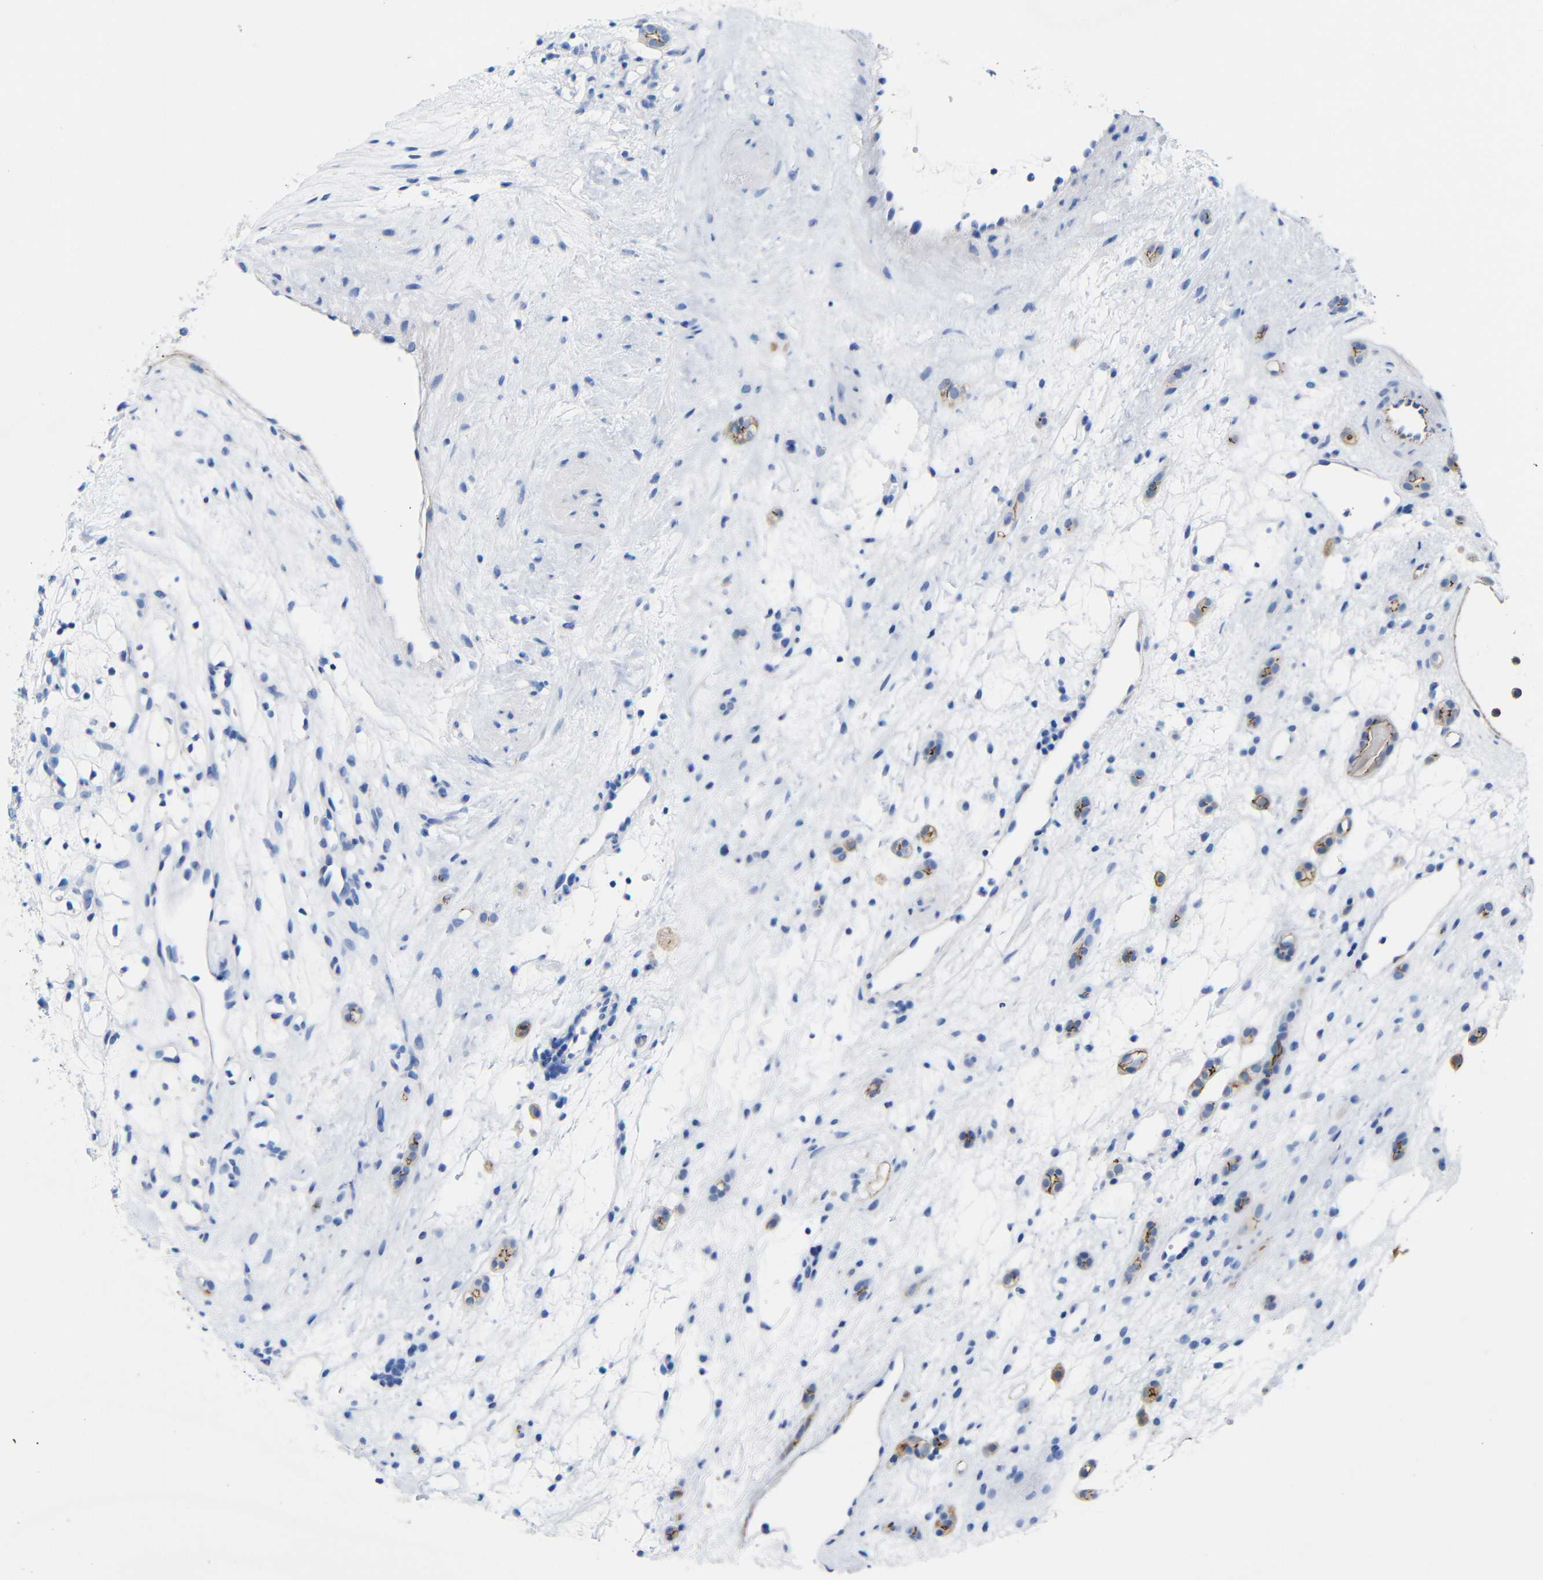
{"staining": {"intensity": "negative", "quantity": "none", "location": "none"}, "tissue": "renal cancer", "cell_type": "Tumor cells", "image_type": "cancer", "snomed": [{"axis": "morphology", "description": "Adenocarcinoma, NOS"}, {"axis": "topography", "description": "Kidney"}], "caption": "Immunohistochemistry histopathology image of human renal adenocarcinoma stained for a protein (brown), which reveals no positivity in tumor cells.", "gene": "CGNL1", "patient": {"sex": "female", "age": 60}}